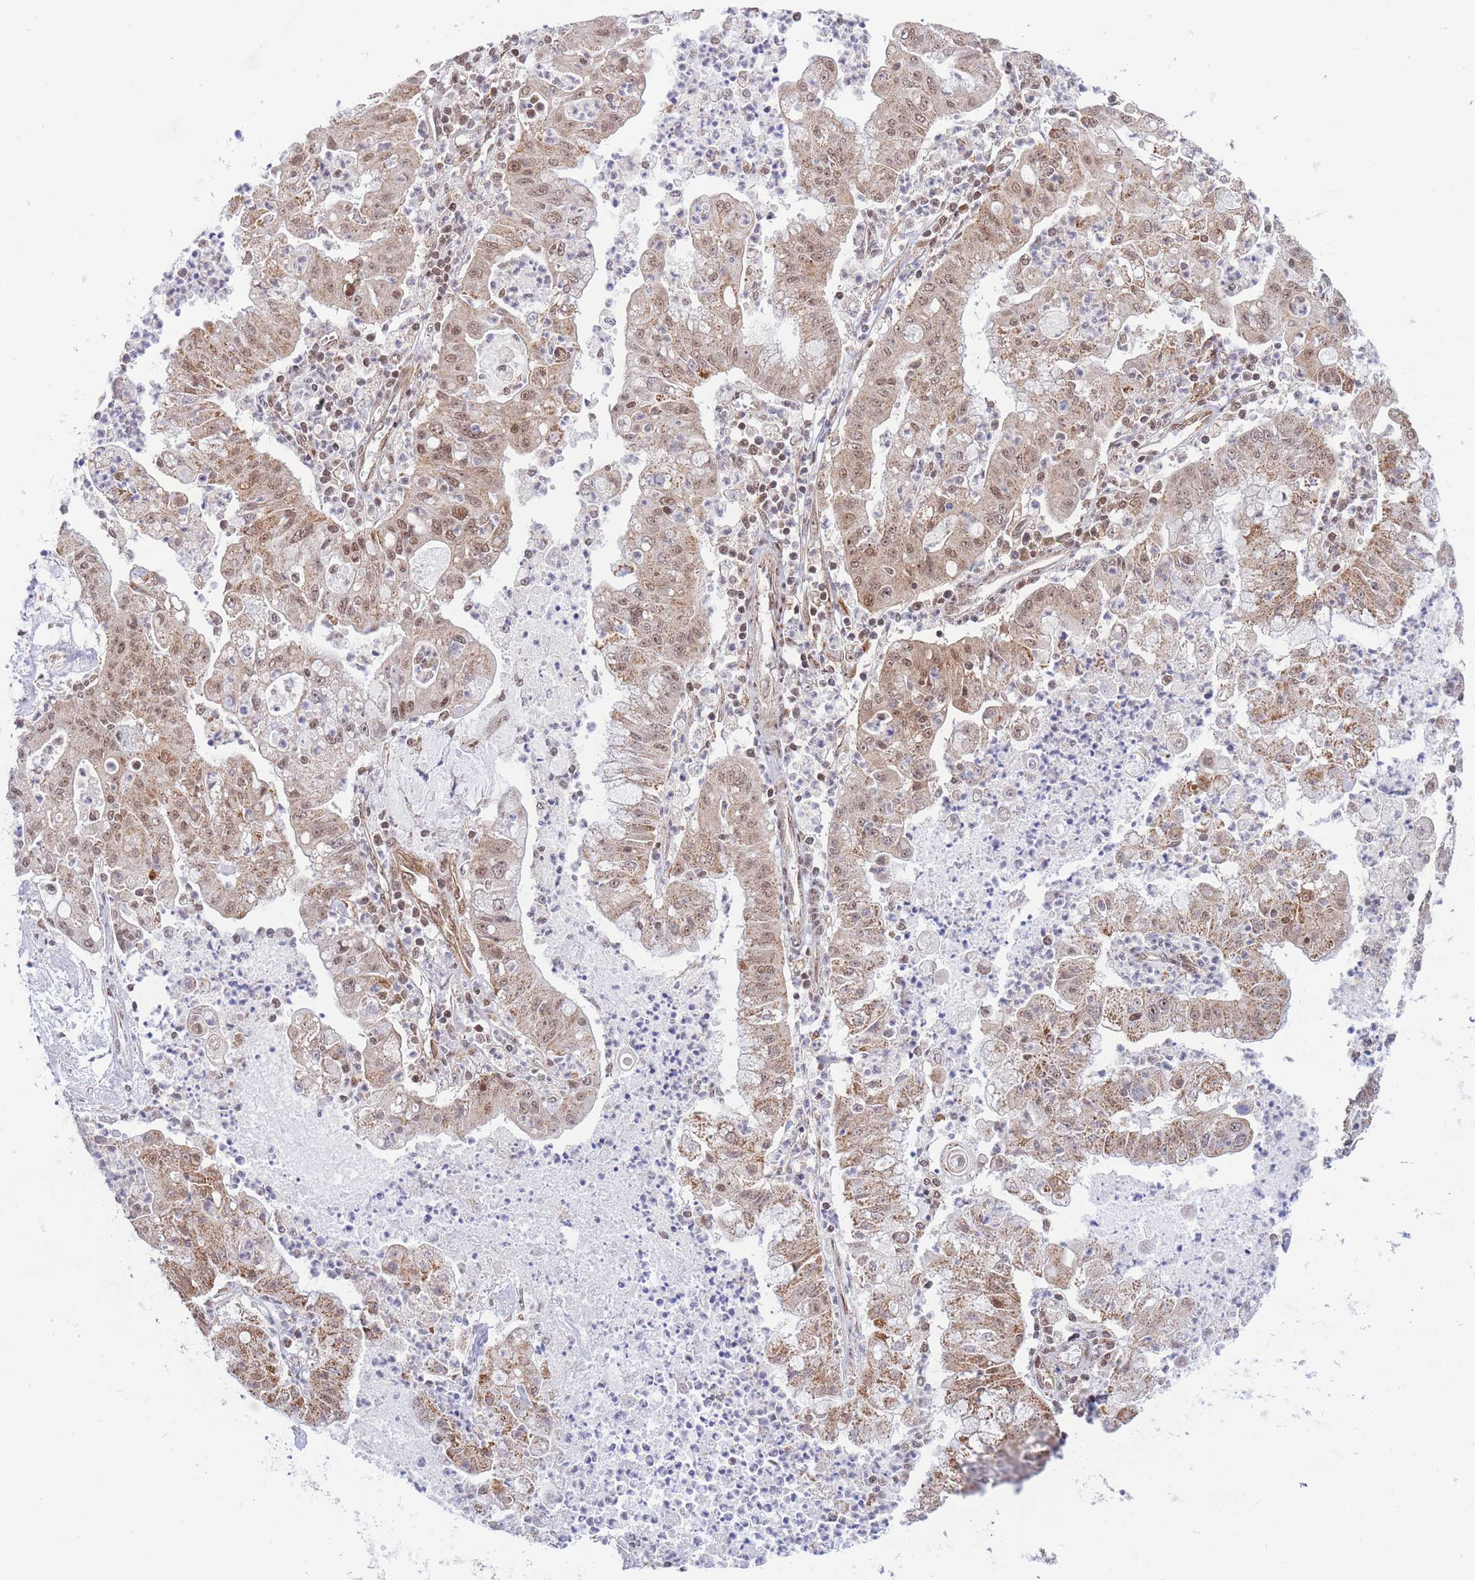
{"staining": {"intensity": "moderate", "quantity": "25%-75%", "location": "cytoplasmic/membranous,nuclear"}, "tissue": "ovarian cancer", "cell_type": "Tumor cells", "image_type": "cancer", "snomed": [{"axis": "morphology", "description": "Cystadenocarcinoma, mucinous, NOS"}, {"axis": "topography", "description": "Ovary"}], "caption": "IHC of human ovarian cancer (mucinous cystadenocarcinoma) reveals medium levels of moderate cytoplasmic/membranous and nuclear positivity in about 25%-75% of tumor cells.", "gene": "BOD1L1", "patient": {"sex": "female", "age": 70}}